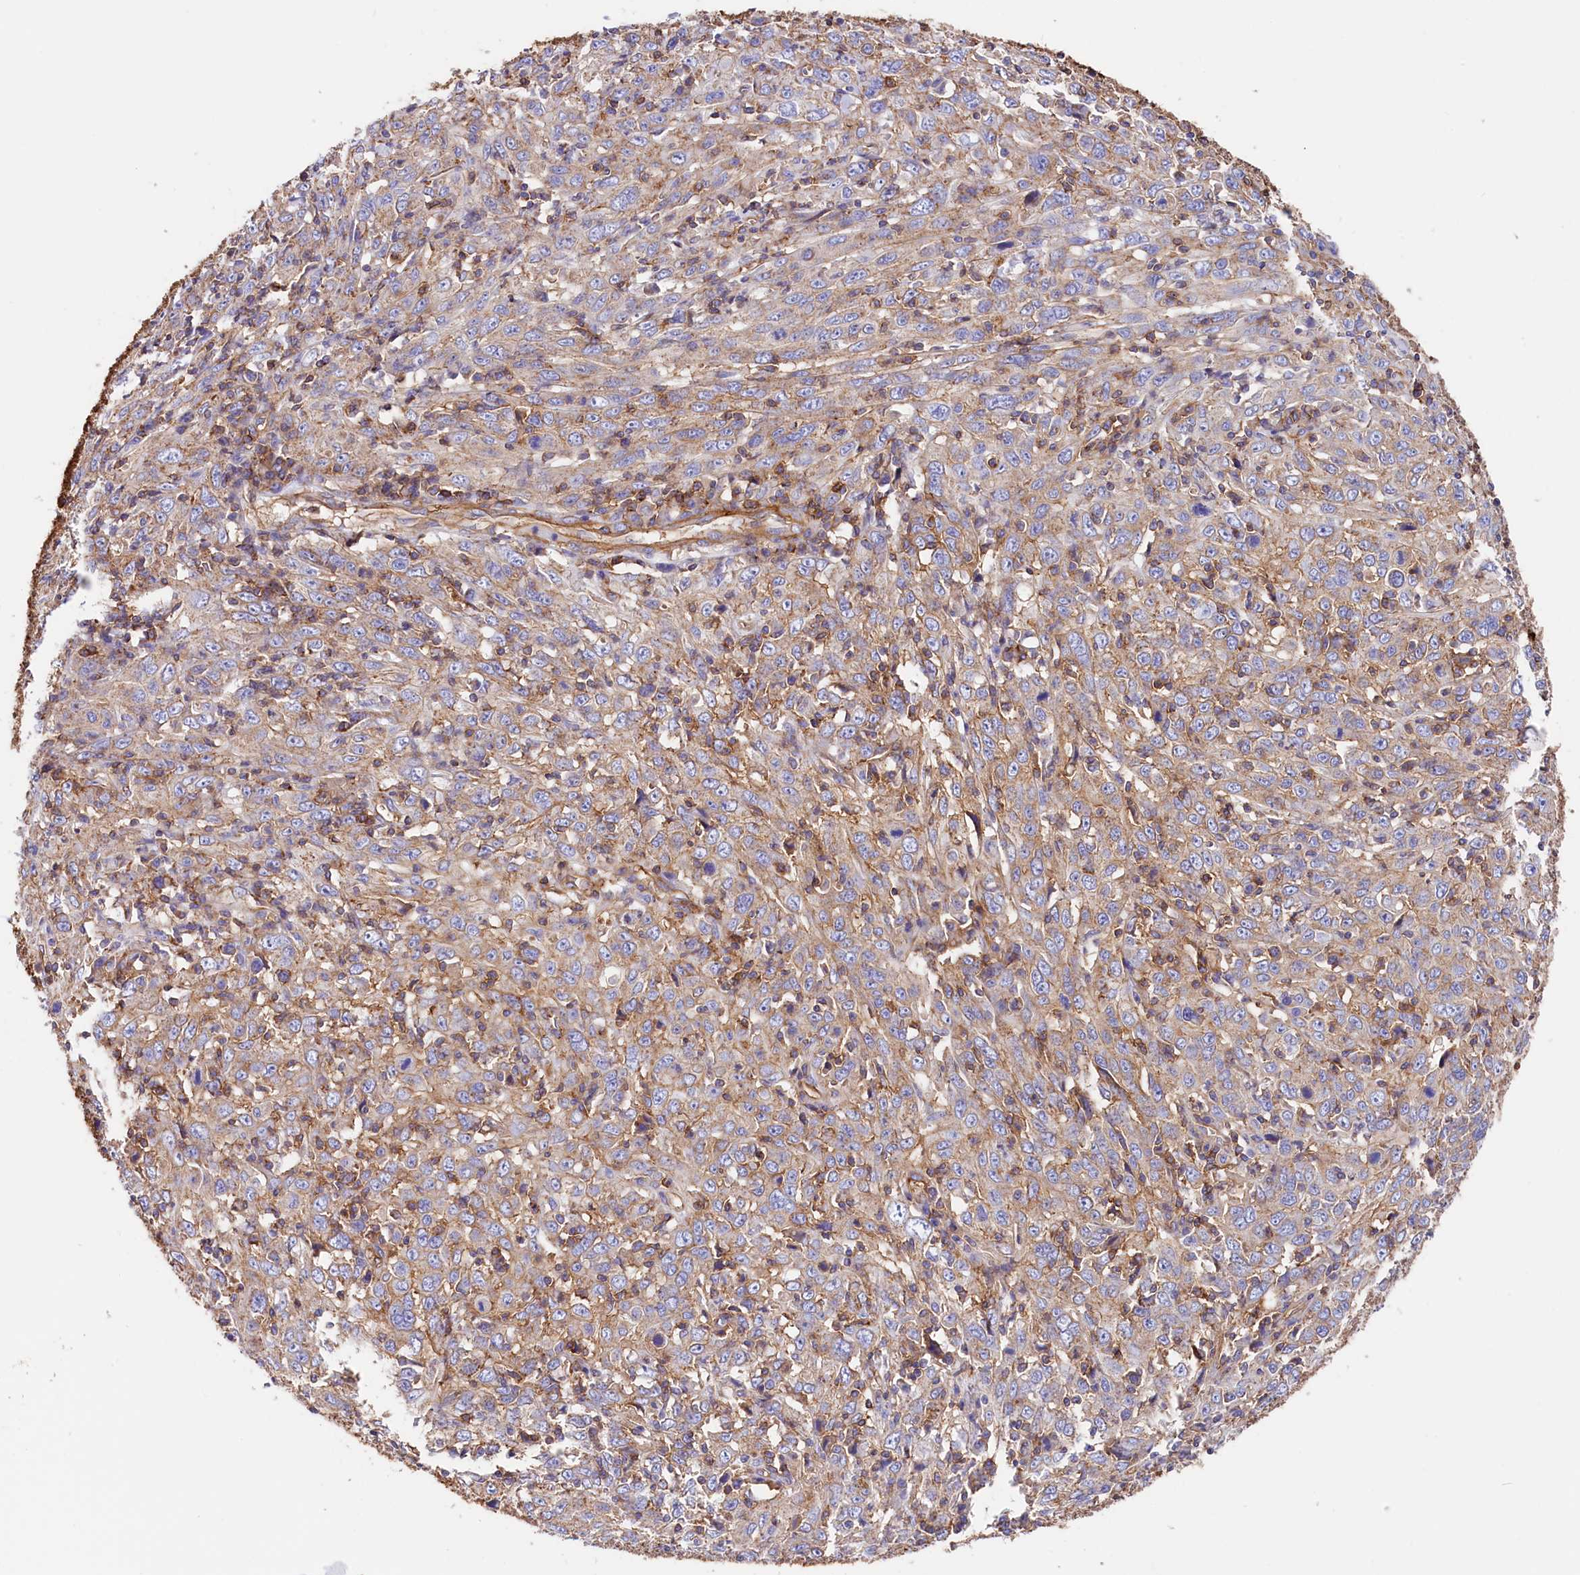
{"staining": {"intensity": "weak", "quantity": "<25%", "location": "cytoplasmic/membranous"}, "tissue": "cervical cancer", "cell_type": "Tumor cells", "image_type": "cancer", "snomed": [{"axis": "morphology", "description": "Squamous cell carcinoma, NOS"}, {"axis": "topography", "description": "Cervix"}], "caption": "Tumor cells show no significant expression in cervical cancer. (Brightfield microscopy of DAB (3,3'-diaminobenzidine) immunohistochemistry at high magnification).", "gene": "ATP2B4", "patient": {"sex": "female", "age": 46}}